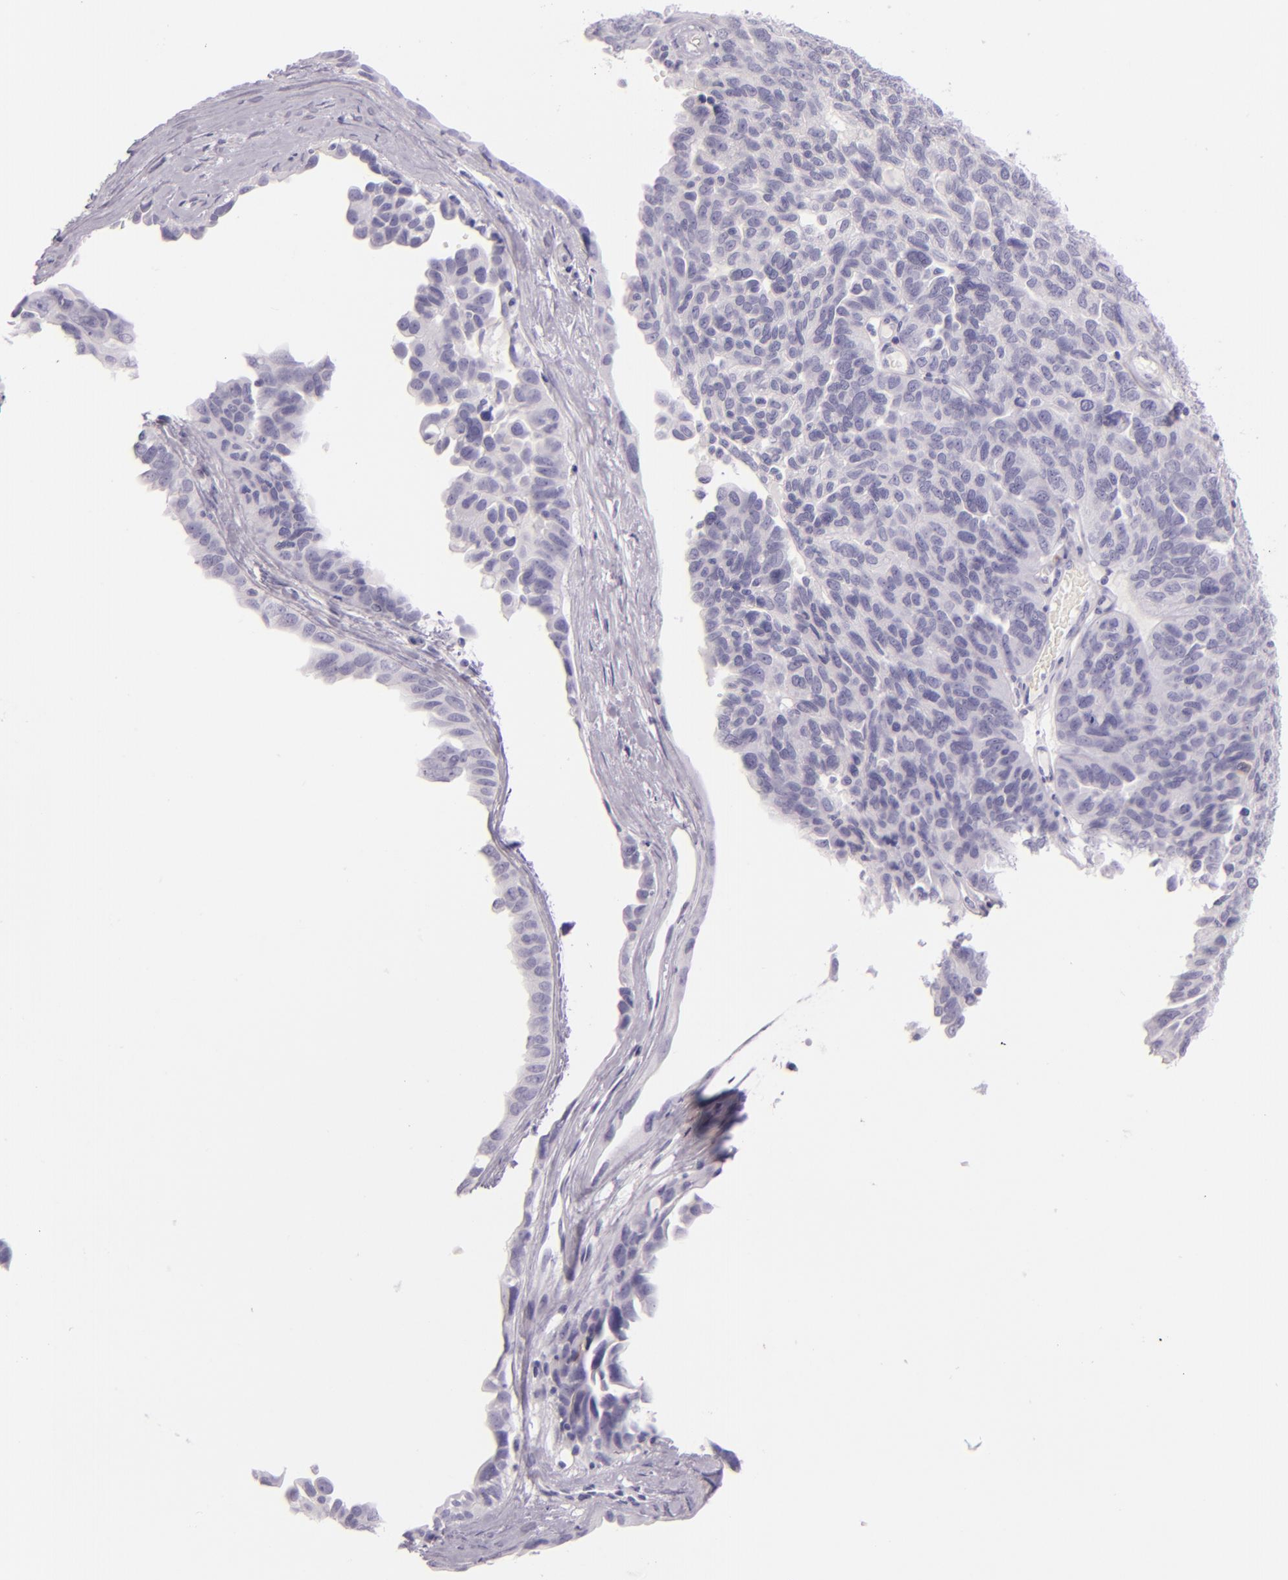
{"staining": {"intensity": "negative", "quantity": "none", "location": "none"}, "tissue": "ovarian cancer", "cell_type": "Tumor cells", "image_type": "cancer", "snomed": [{"axis": "morphology", "description": "Cystadenocarcinoma, serous, NOS"}, {"axis": "topography", "description": "Ovary"}], "caption": "This is an immunohistochemistry micrograph of ovarian cancer (serous cystadenocarcinoma). There is no staining in tumor cells.", "gene": "CEACAM1", "patient": {"sex": "female", "age": 64}}